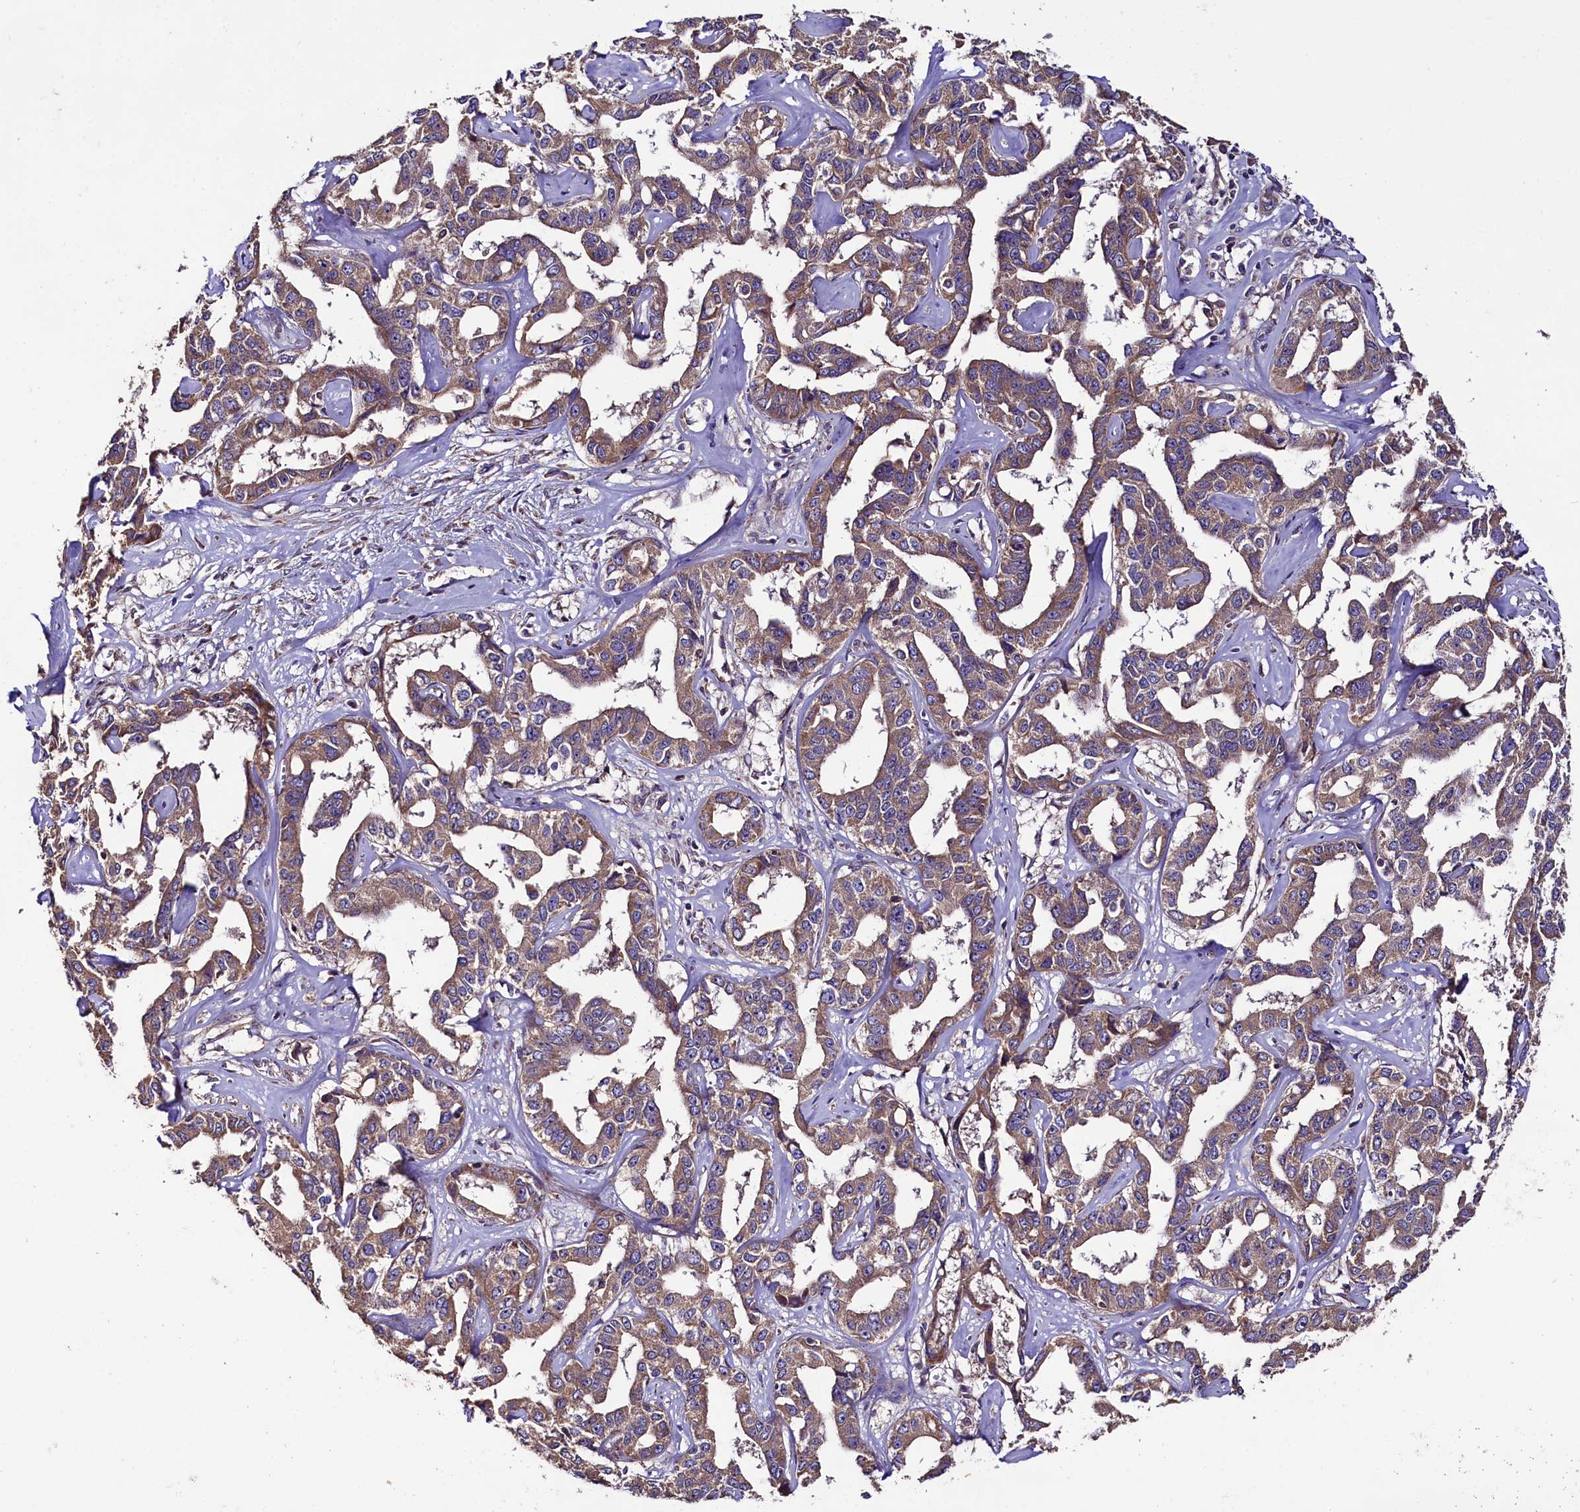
{"staining": {"intensity": "moderate", "quantity": ">75%", "location": "cytoplasmic/membranous"}, "tissue": "liver cancer", "cell_type": "Tumor cells", "image_type": "cancer", "snomed": [{"axis": "morphology", "description": "Cholangiocarcinoma"}, {"axis": "topography", "description": "Liver"}], "caption": "High-magnification brightfield microscopy of liver cholangiocarcinoma stained with DAB (brown) and counterstained with hematoxylin (blue). tumor cells exhibit moderate cytoplasmic/membranous positivity is appreciated in about>75% of cells.", "gene": "ENKD1", "patient": {"sex": "male", "age": 59}}